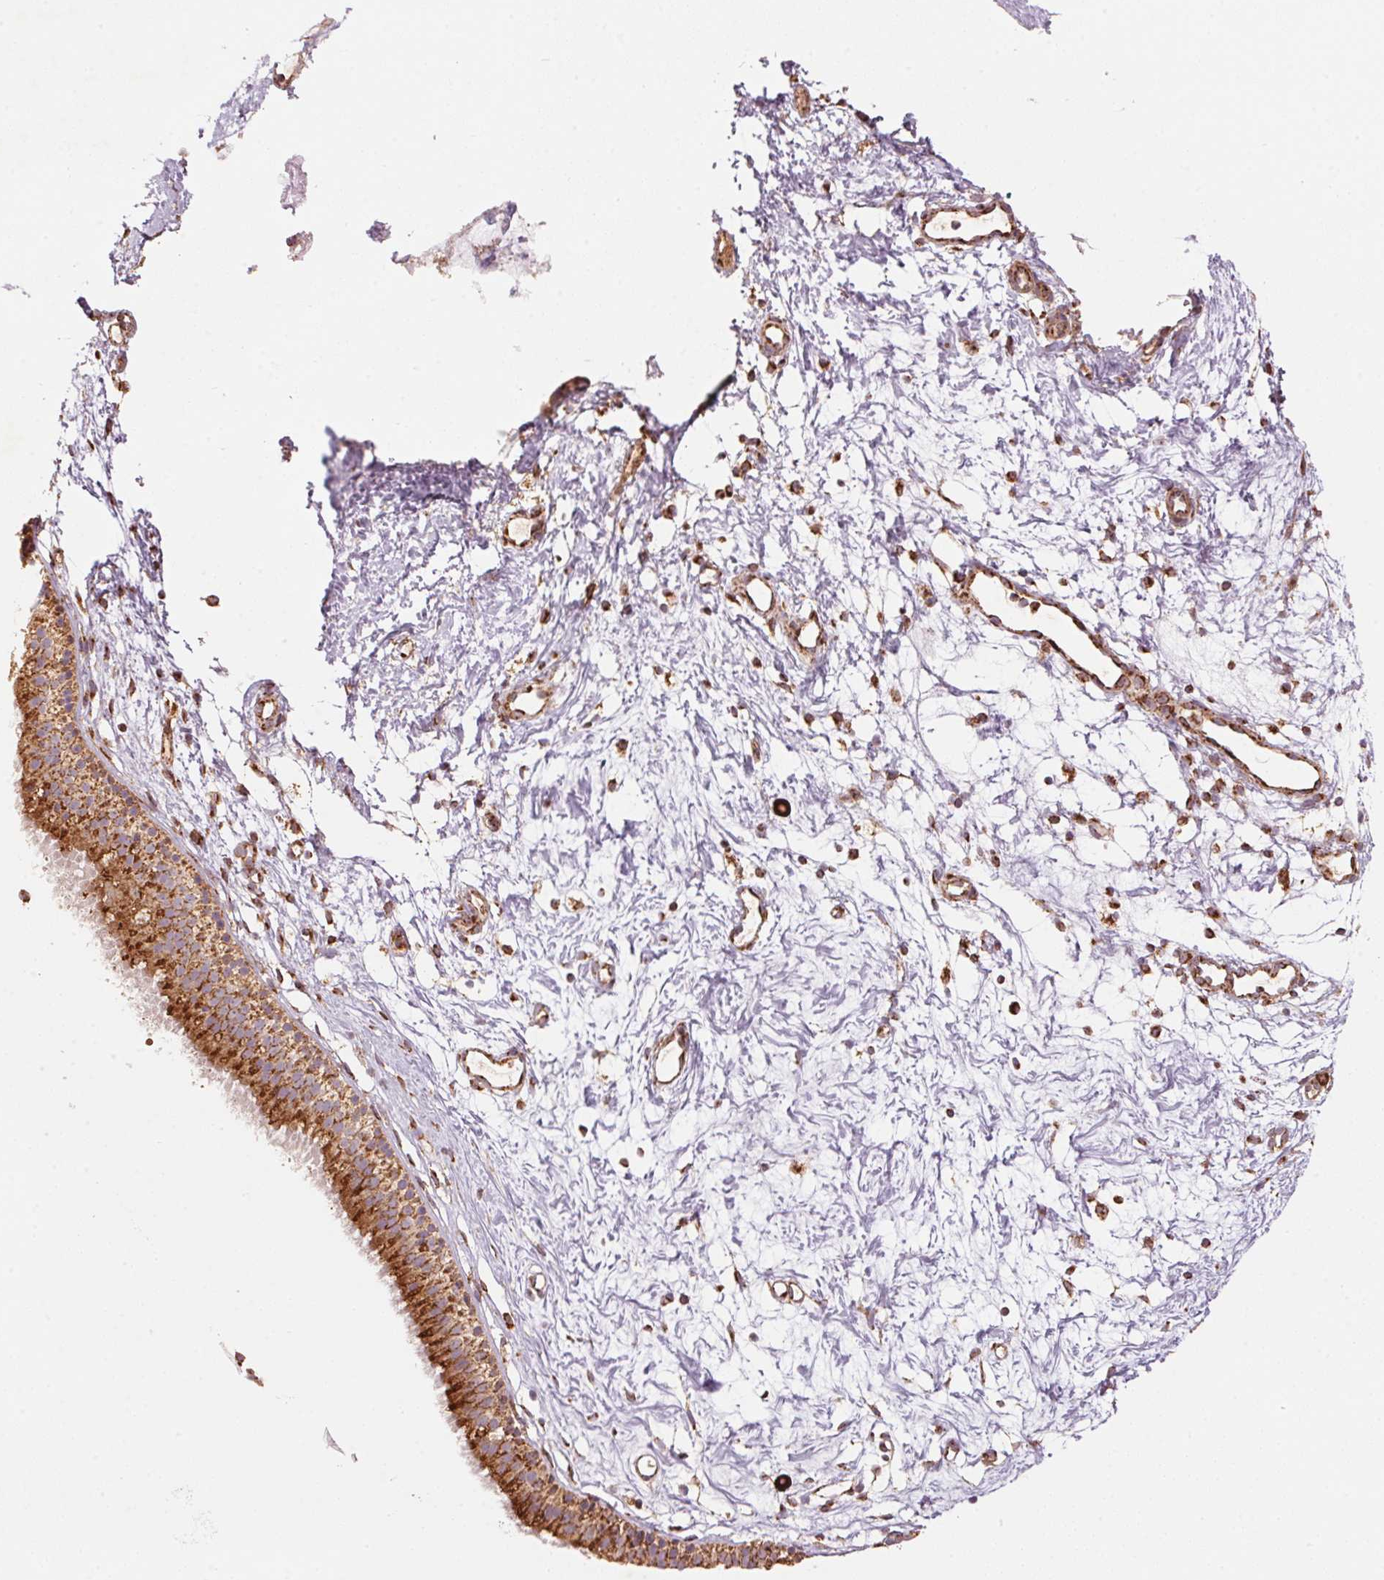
{"staining": {"intensity": "strong", "quantity": ">75%", "location": "cytoplasmic/membranous"}, "tissue": "nasopharynx", "cell_type": "Respiratory epithelial cells", "image_type": "normal", "snomed": [{"axis": "morphology", "description": "Normal tissue, NOS"}, {"axis": "topography", "description": "Nasopharynx"}], "caption": "DAB immunohistochemical staining of normal human nasopharynx reveals strong cytoplasmic/membranous protein expression in about >75% of respiratory epithelial cells. (DAB (3,3'-diaminobenzidine) = brown stain, brightfield microscopy at high magnification).", "gene": "TOMM70", "patient": {"sex": "male", "age": 58}}